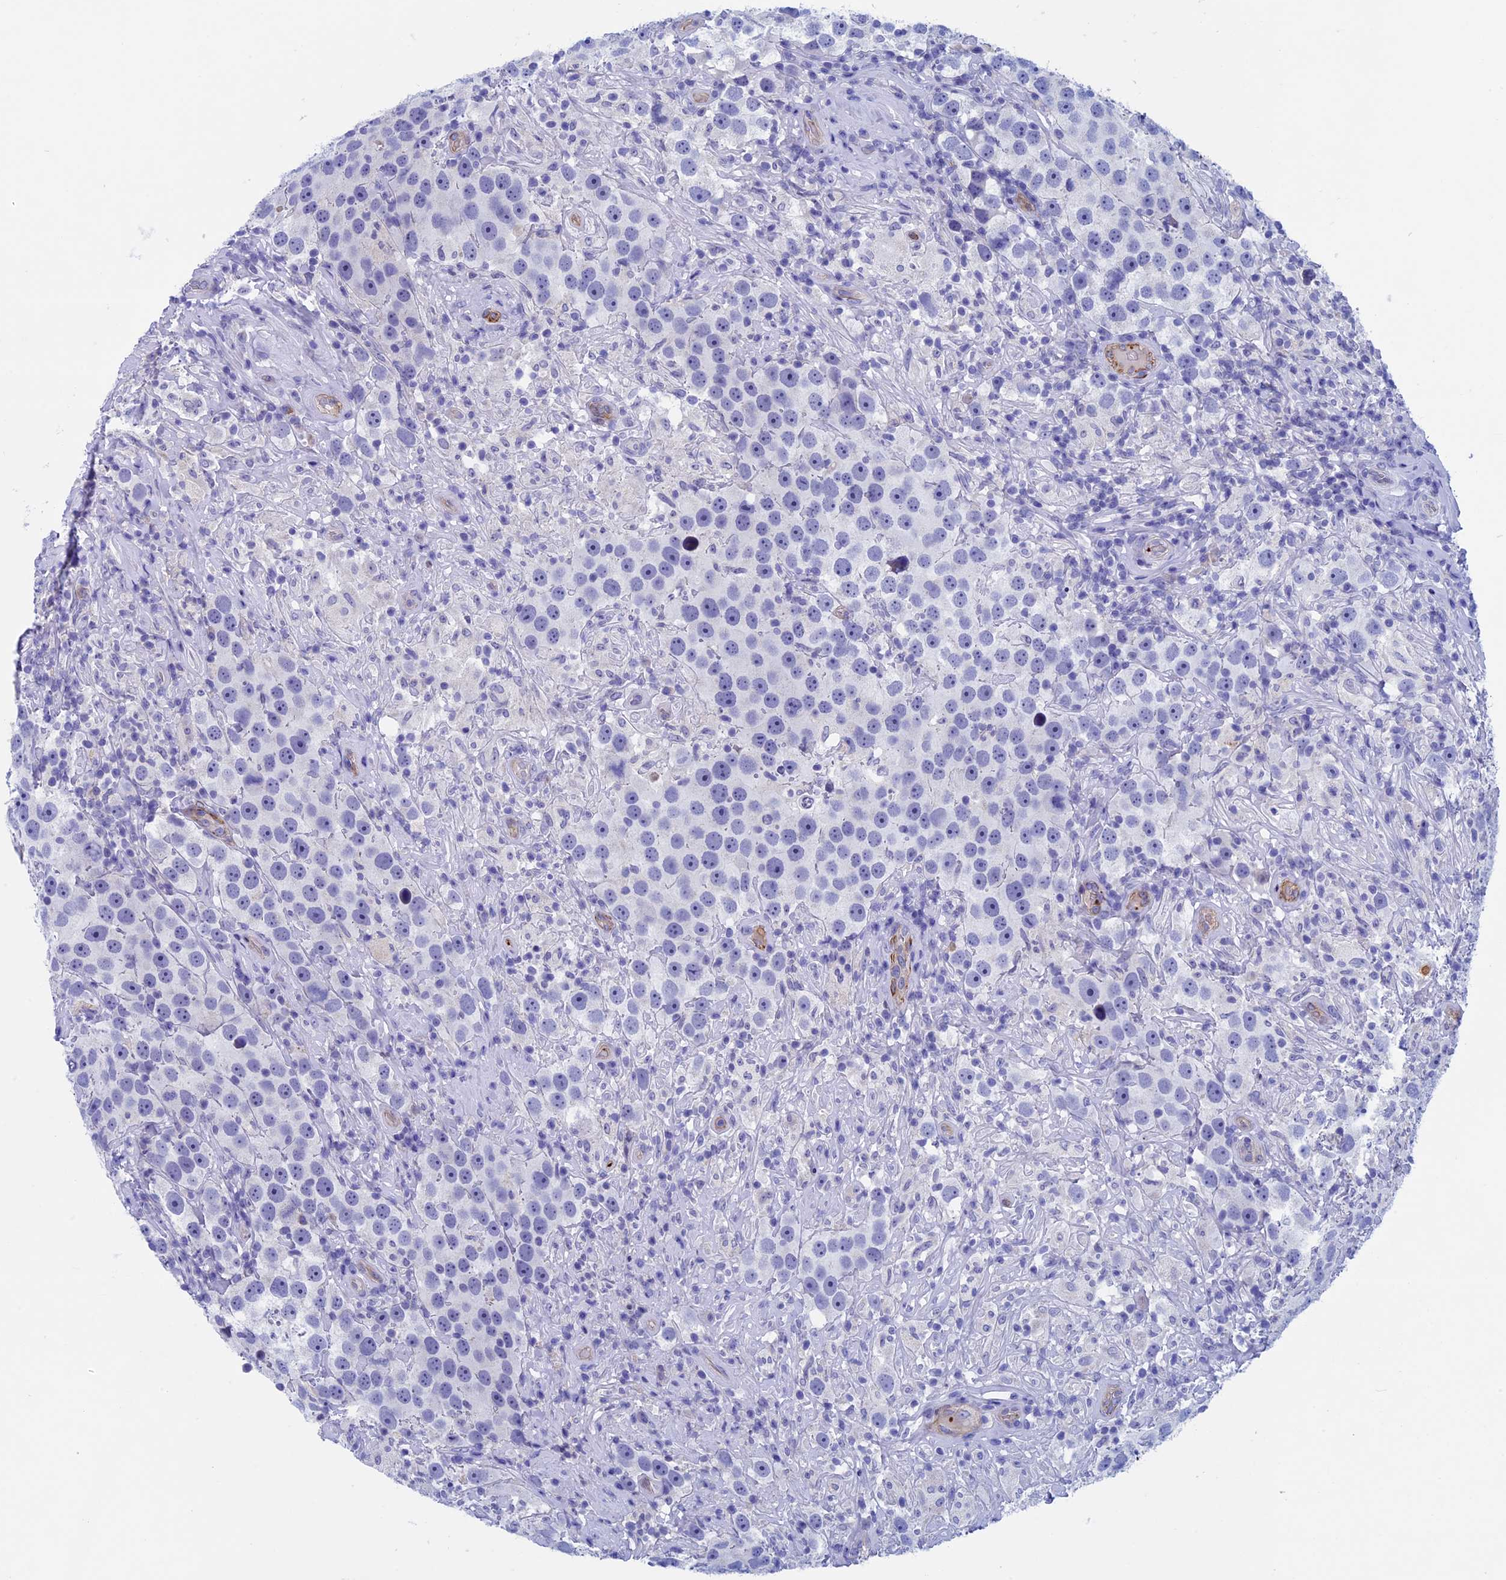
{"staining": {"intensity": "negative", "quantity": "none", "location": "none"}, "tissue": "testis cancer", "cell_type": "Tumor cells", "image_type": "cancer", "snomed": [{"axis": "morphology", "description": "Seminoma, NOS"}, {"axis": "topography", "description": "Testis"}], "caption": "Testis cancer was stained to show a protein in brown. There is no significant expression in tumor cells.", "gene": "INSYN1", "patient": {"sex": "male", "age": 49}}